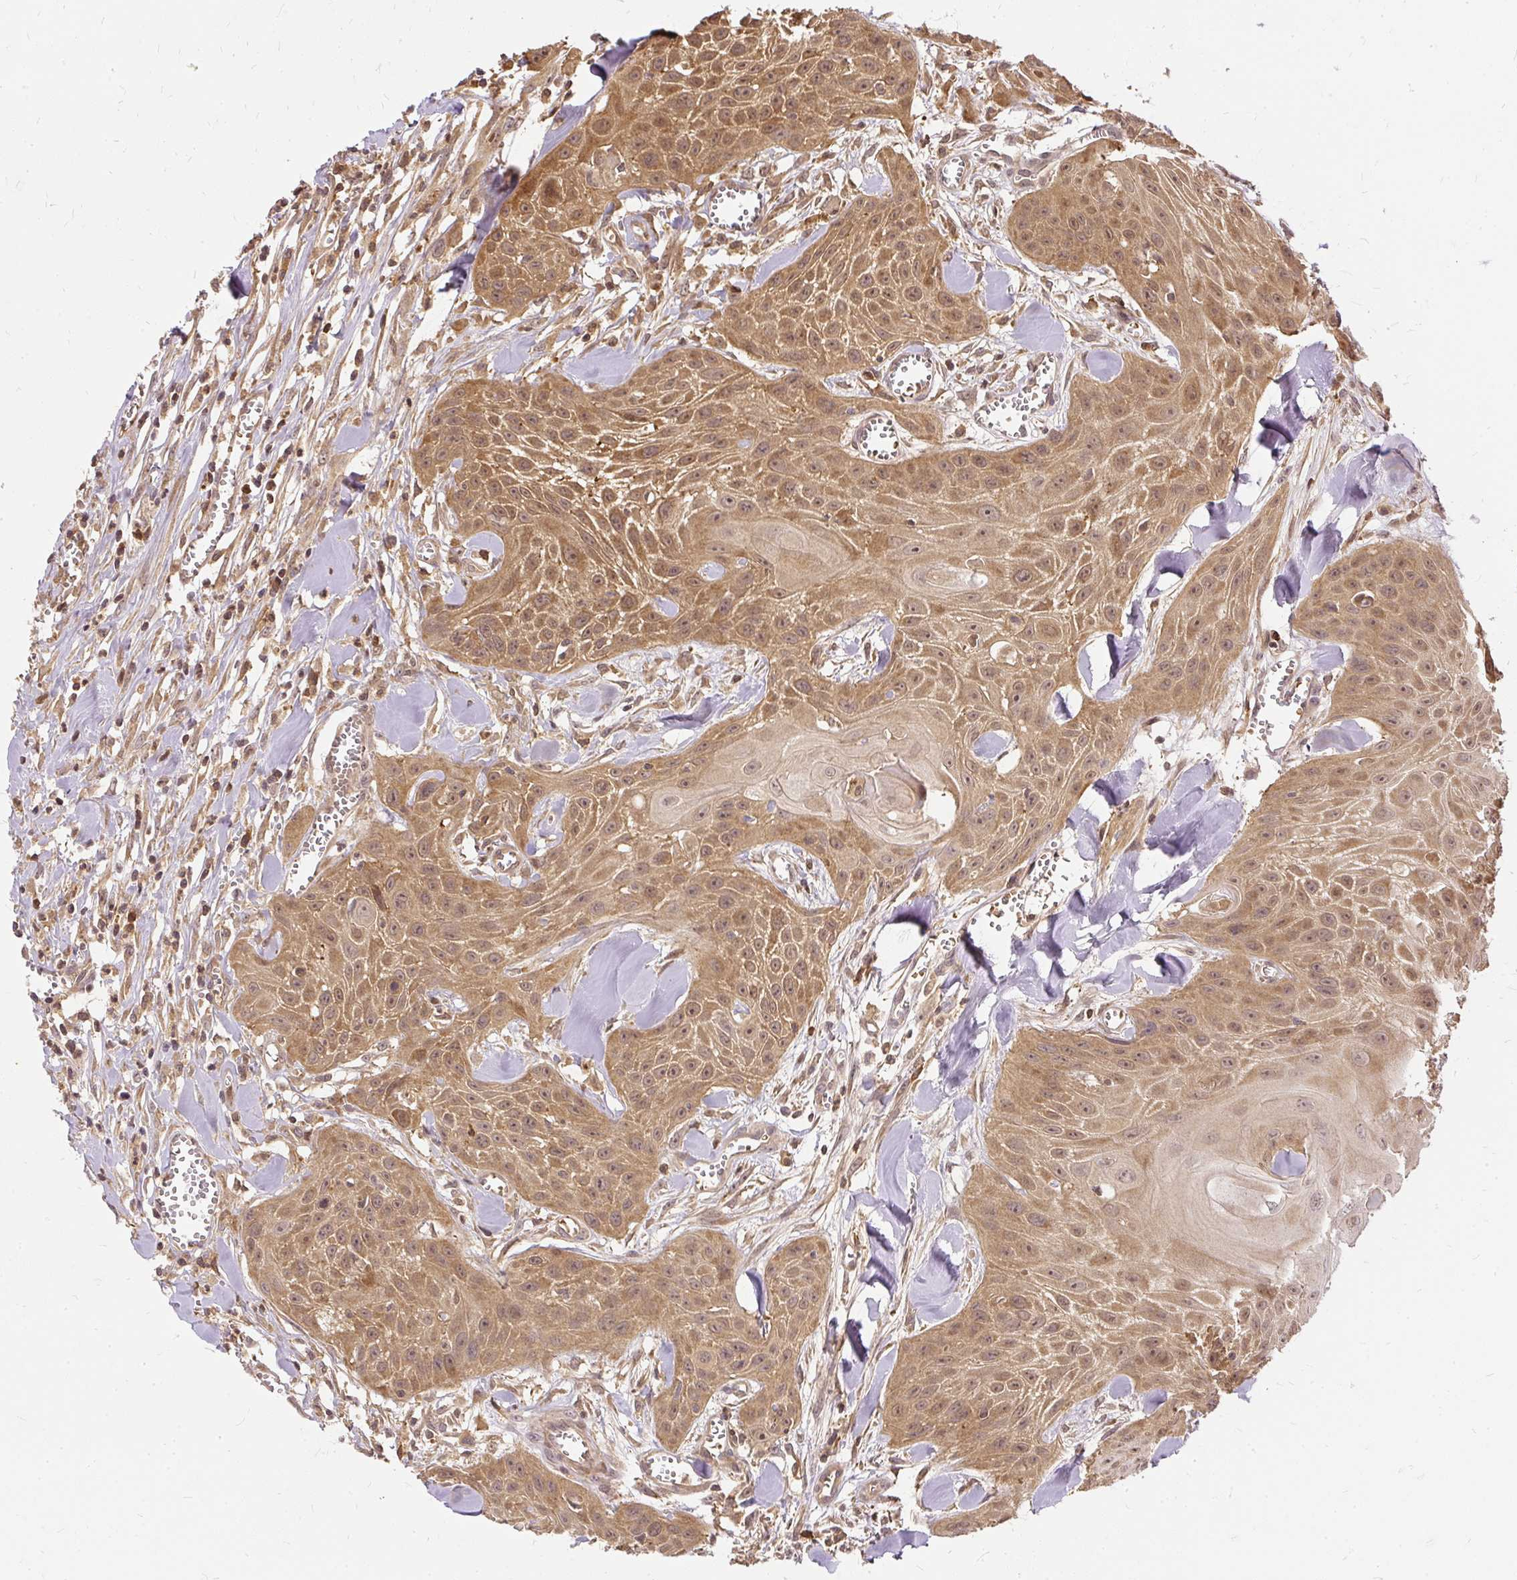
{"staining": {"intensity": "moderate", "quantity": ">75%", "location": "cytoplasmic/membranous,nuclear"}, "tissue": "head and neck cancer", "cell_type": "Tumor cells", "image_type": "cancer", "snomed": [{"axis": "morphology", "description": "Squamous cell carcinoma, NOS"}, {"axis": "topography", "description": "Lymph node"}, {"axis": "topography", "description": "Salivary gland"}, {"axis": "topography", "description": "Head-Neck"}], "caption": "Squamous cell carcinoma (head and neck) stained for a protein reveals moderate cytoplasmic/membranous and nuclear positivity in tumor cells.", "gene": "AP5S1", "patient": {"sex": "female", "age": 74}}